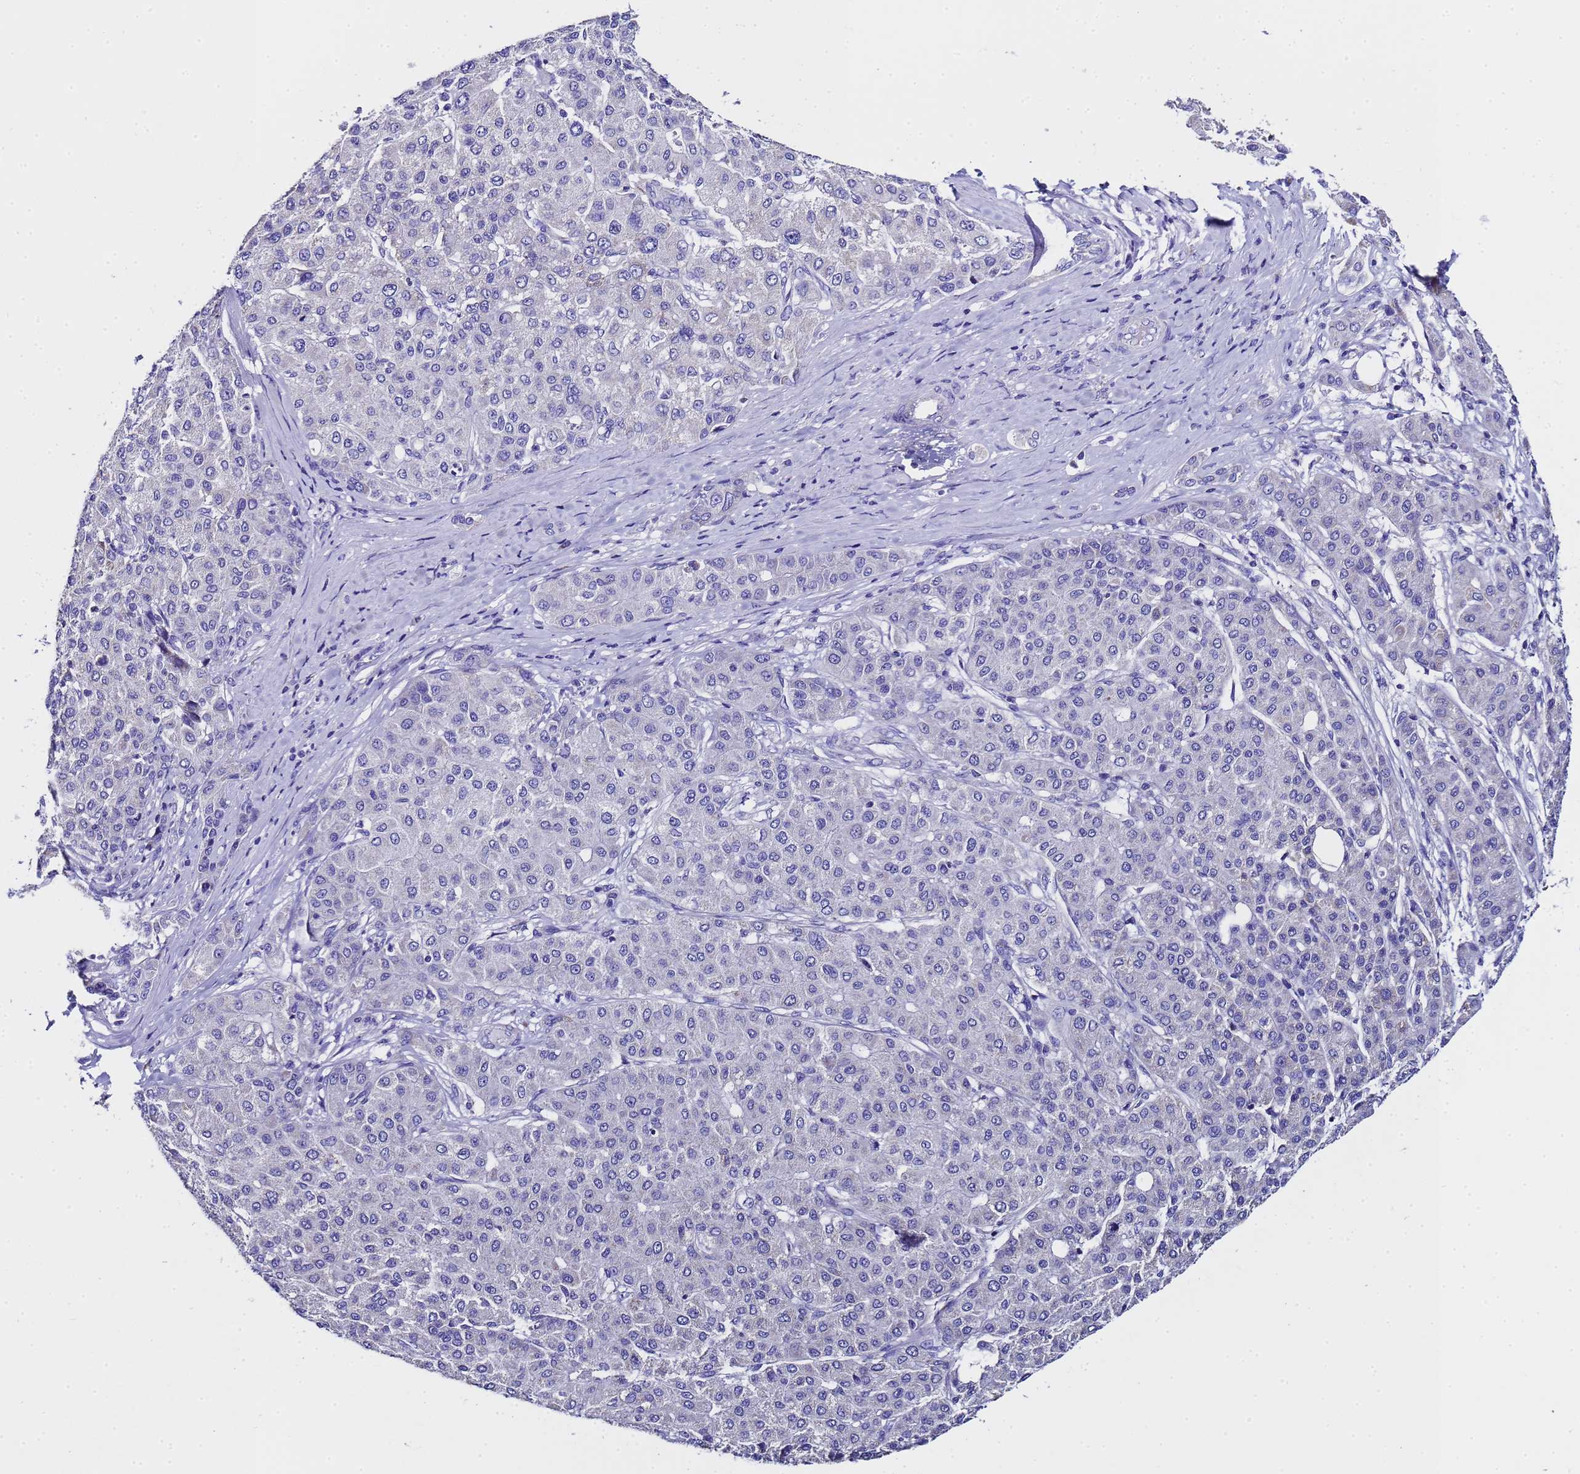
{"staining": {"intensity": "negative", "quantity": "none", "location": "none"}, "tissue": "liver cancer", "cell_type": "Tumor cells", "image_type": "cancer", "snomed": [{"axis": "morphology", "description": "Carcinoma, Hepatocellular, NOS"}, {"axis": "topography", "description": "Liver"}], "caption": "An image of human hepatocellular carcinoma (liver) is negative for staining in tumor cells. (Brightfield microscopy of DAB immunohistochemistry at high magnification).", "gene": "MRPS12", "patient": {"sex": "male", "age": 65}}